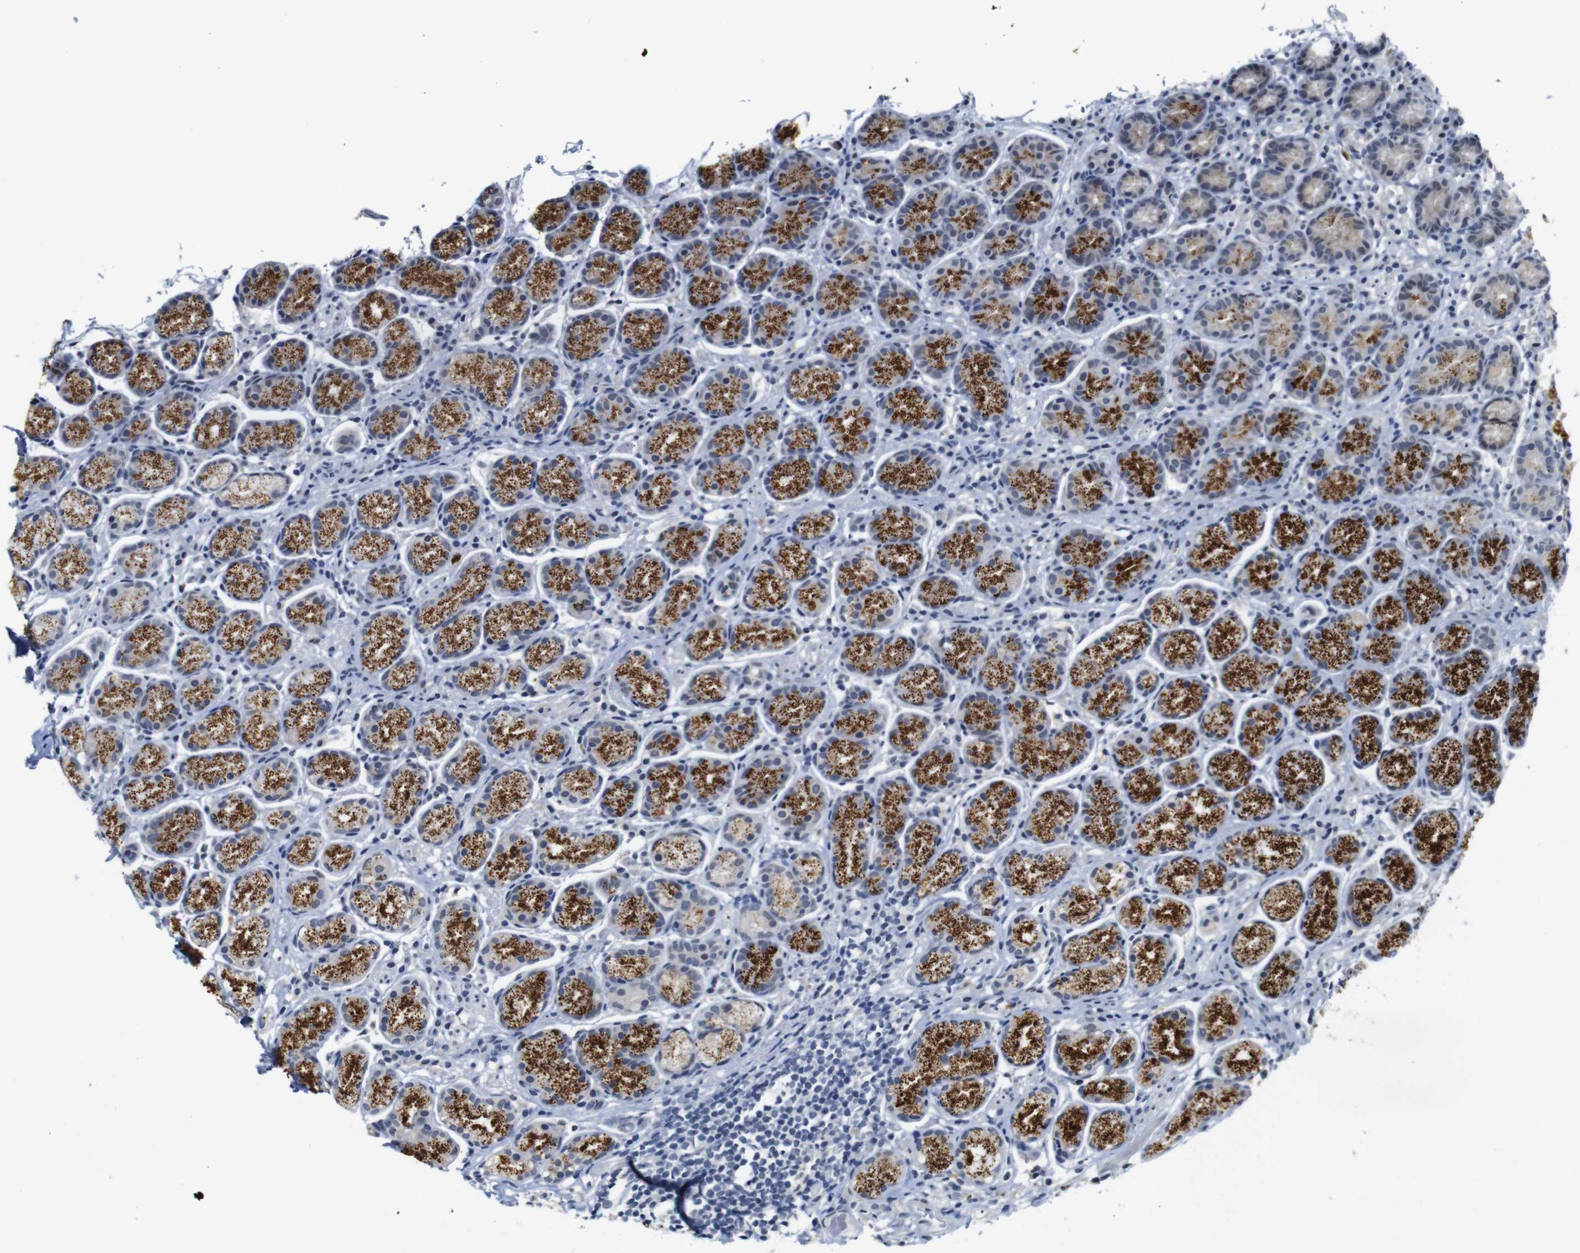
{"staining": {"intensity": "moderate", "quantity": ">75%", "location": "cytoplasmic/membranous"}, "tissue": "stomach", "cell_type": "Glandular cells", "image_type": "normal", "snomed": [{"axis": "morphology", "description": "Normal tissue, NOS"}, {"axis": "topography", "description": "Stomach, lower"}], "caption": "Immunohistochemical staining of unremarkable stomach reveals moderate cytoplasmic/membranous protein expression in about >75% of glandular cells.", "gene": "NTRK3", "patient": {"sex": "male", "age": 52}}